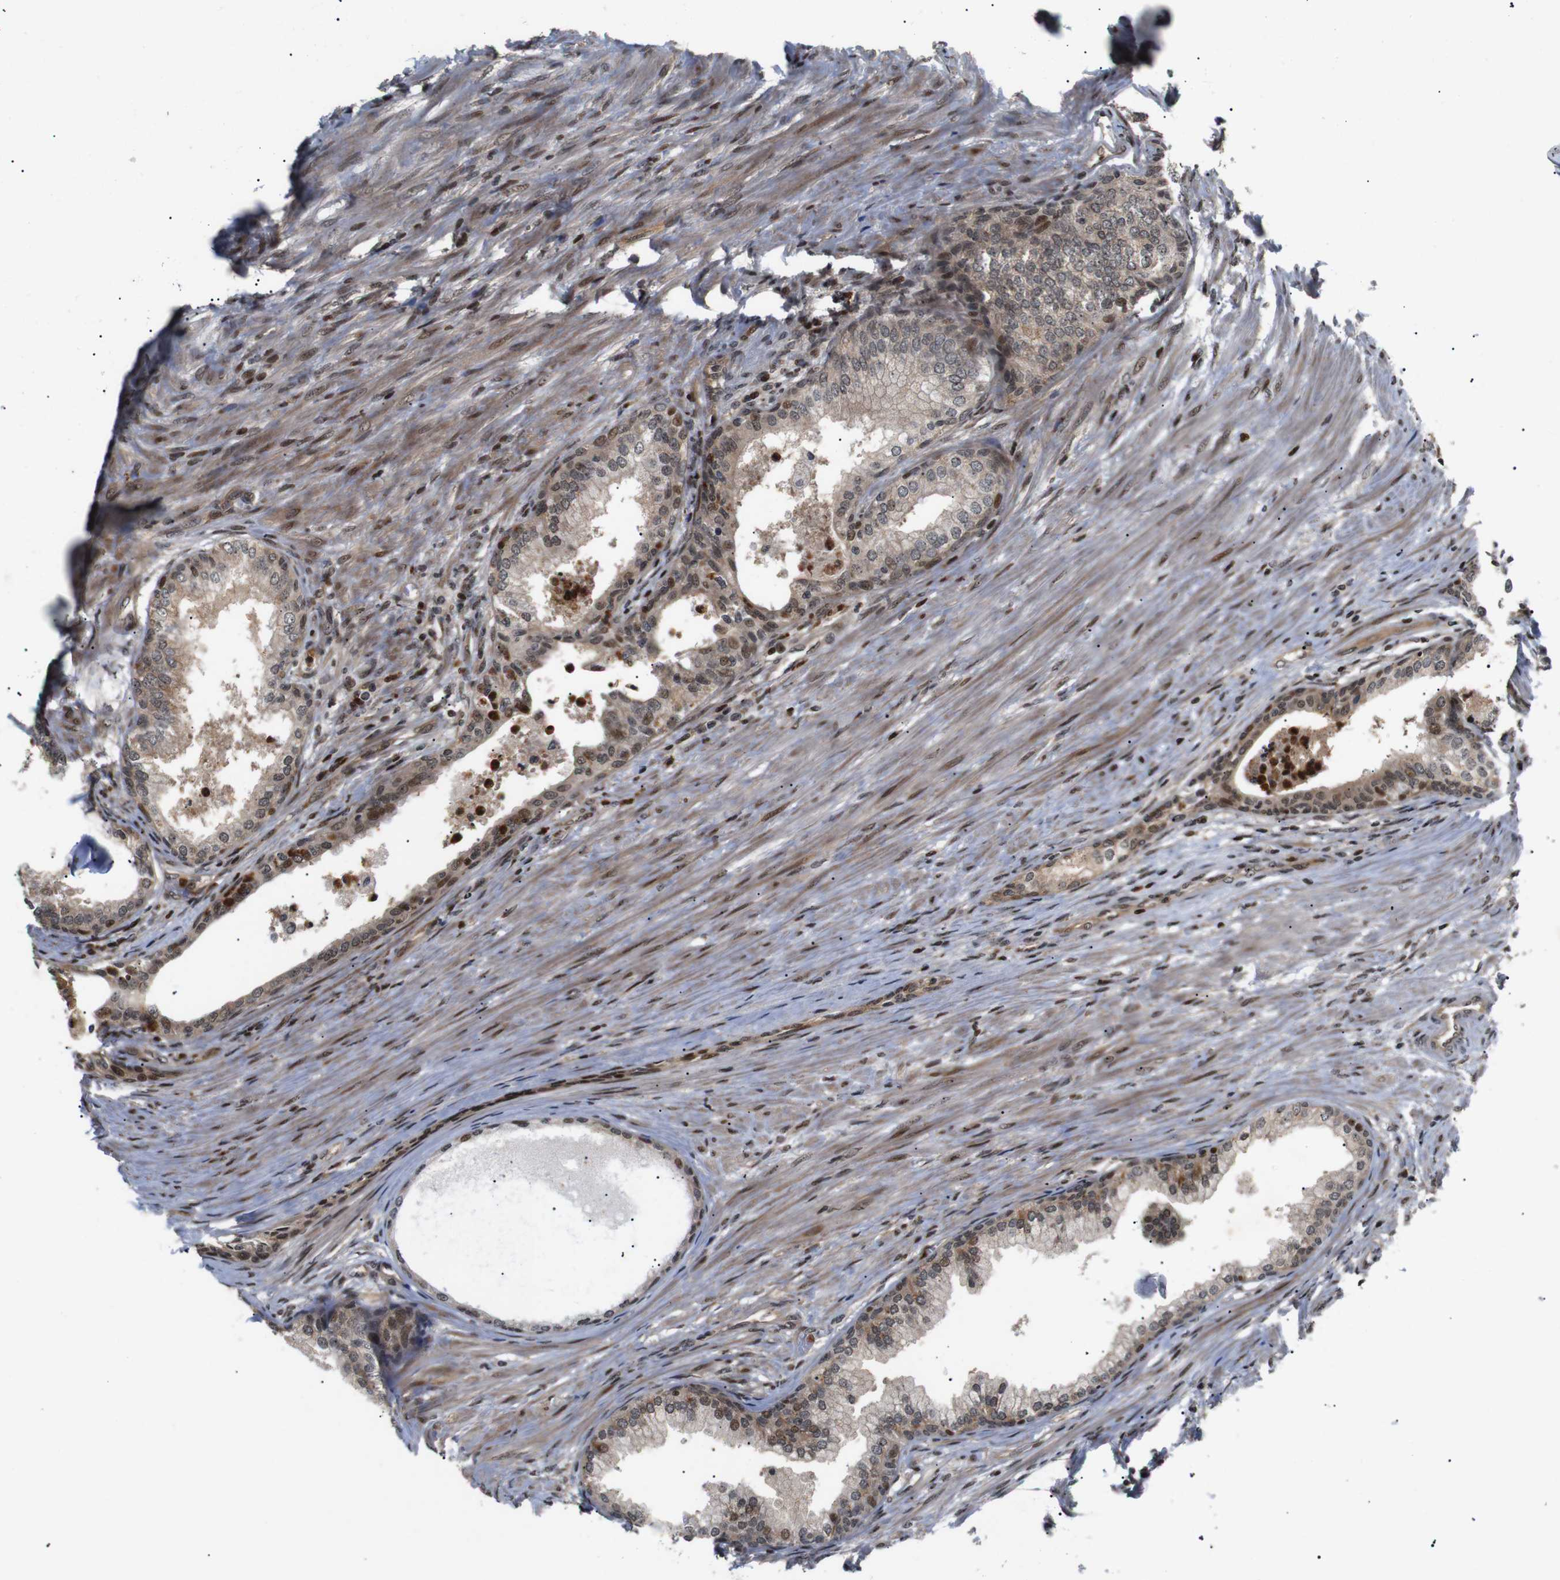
{"staining": {"intensity": "moderate", "quantity": ">75%", "location": "cytoplasmic/membranous,nuclear"}, "tissue": "prostate", "cell_type": "Glandular cells", "image_type": "normal", "snomed": [{"axis": "morphology", "description": "Normal tissue, NOS"}, {"axis": "topography", "description": "Prostate"}], "caption": "Immunohistochemical staining of normal prostate demonstrates medium levels of moderate cytoplasmic/membranous,nuclear expression in approximately >75% of glandular cells.", "gene": "KIF23", "patient": {"sex": "male", "age": 76}}